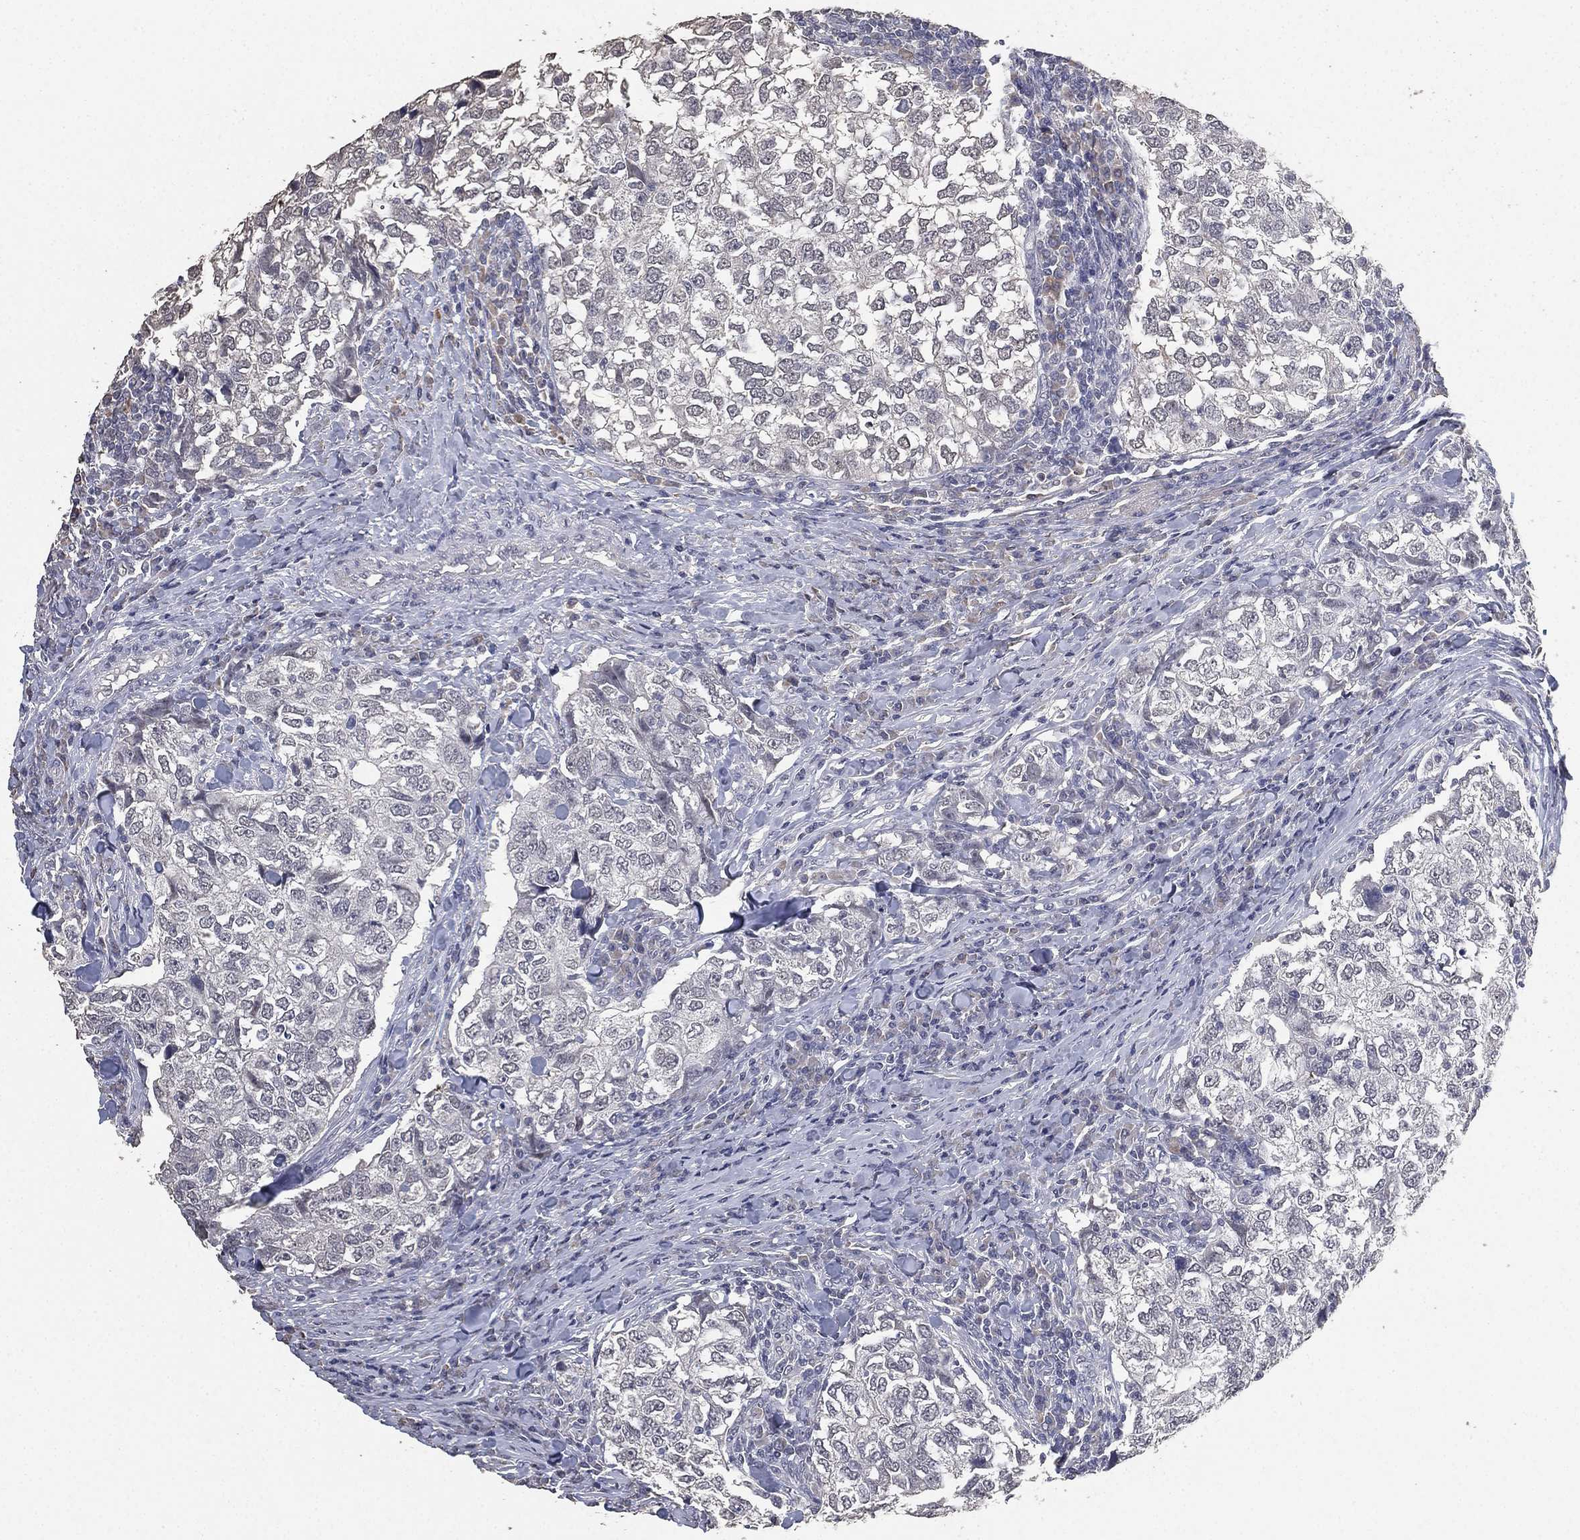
{"staining": {"intensity": "negative", "quantity": "none", "location": "none"}, "tissue": "breast cancer", "cell_type": "Tumor cells", "image_type": "cancer", "snomed": [{"axis": "morphology", "description": "Duct carcinoma"}, {"axis": "topography", "description": "Breast"}], "caption": "High magnification brightfield microscopy of breast invasive ductal carcinoma stained with DAB (brown) and counterstained with hematoxylin (blue): tumor cells show no significant expression.", "gene": "DSG1", "patient": {"sex": "female", "age": 30}}